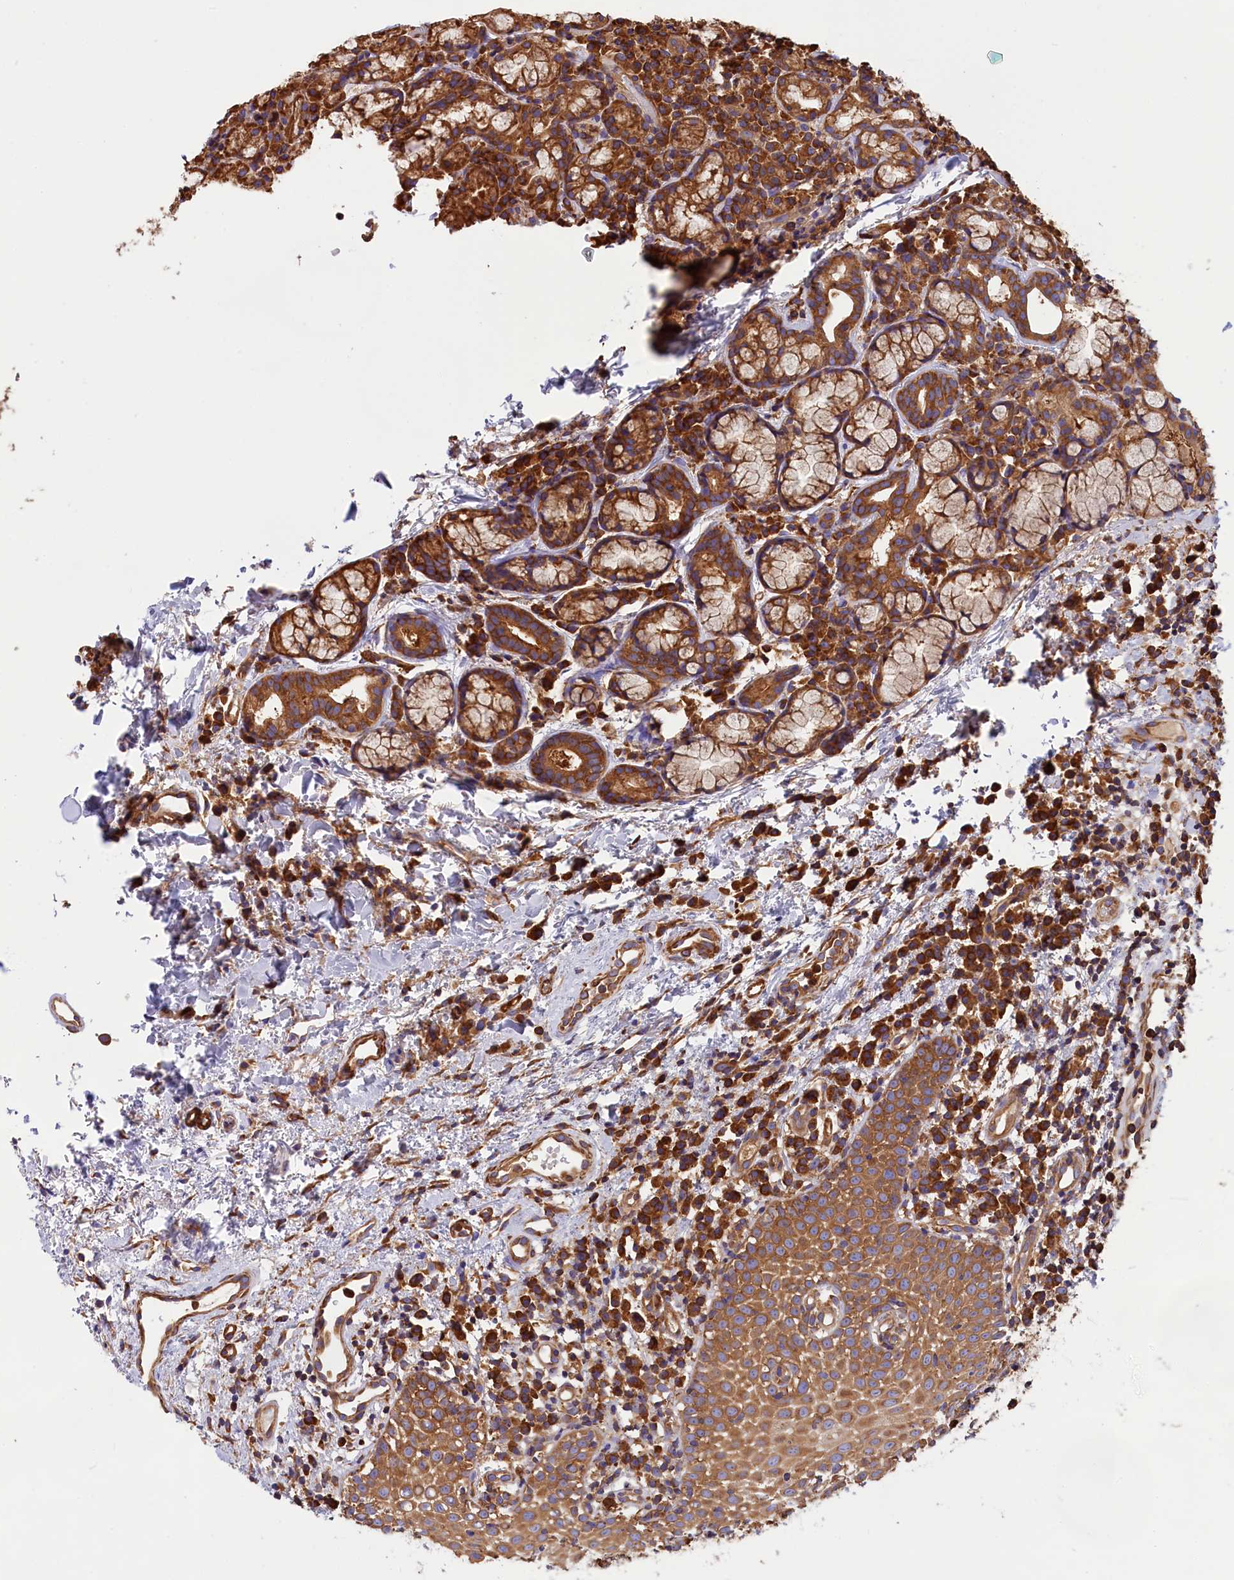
{"staining": {"intensity": "moderate", "quantity": ">75%", "location": "cytoplasmic/membranous"}, "tissue": "oral mucosa", "cell_type": "Squamous epithelial cells", "image_type": "normal", "snomed": [{"axis": "morphology", "description": "Normal tissue, NOS"}, {"axis": "topography", "description": "Oral tissue"}], "caption": "About >75% of squamous epithelial cells in normal oral mucosa show moderate cytoplasmic/membranous protein staining as visualized by brown immunohistochemical staining.", "gene": "GYS1", "patient": {"sex": "male", "age": 60}}